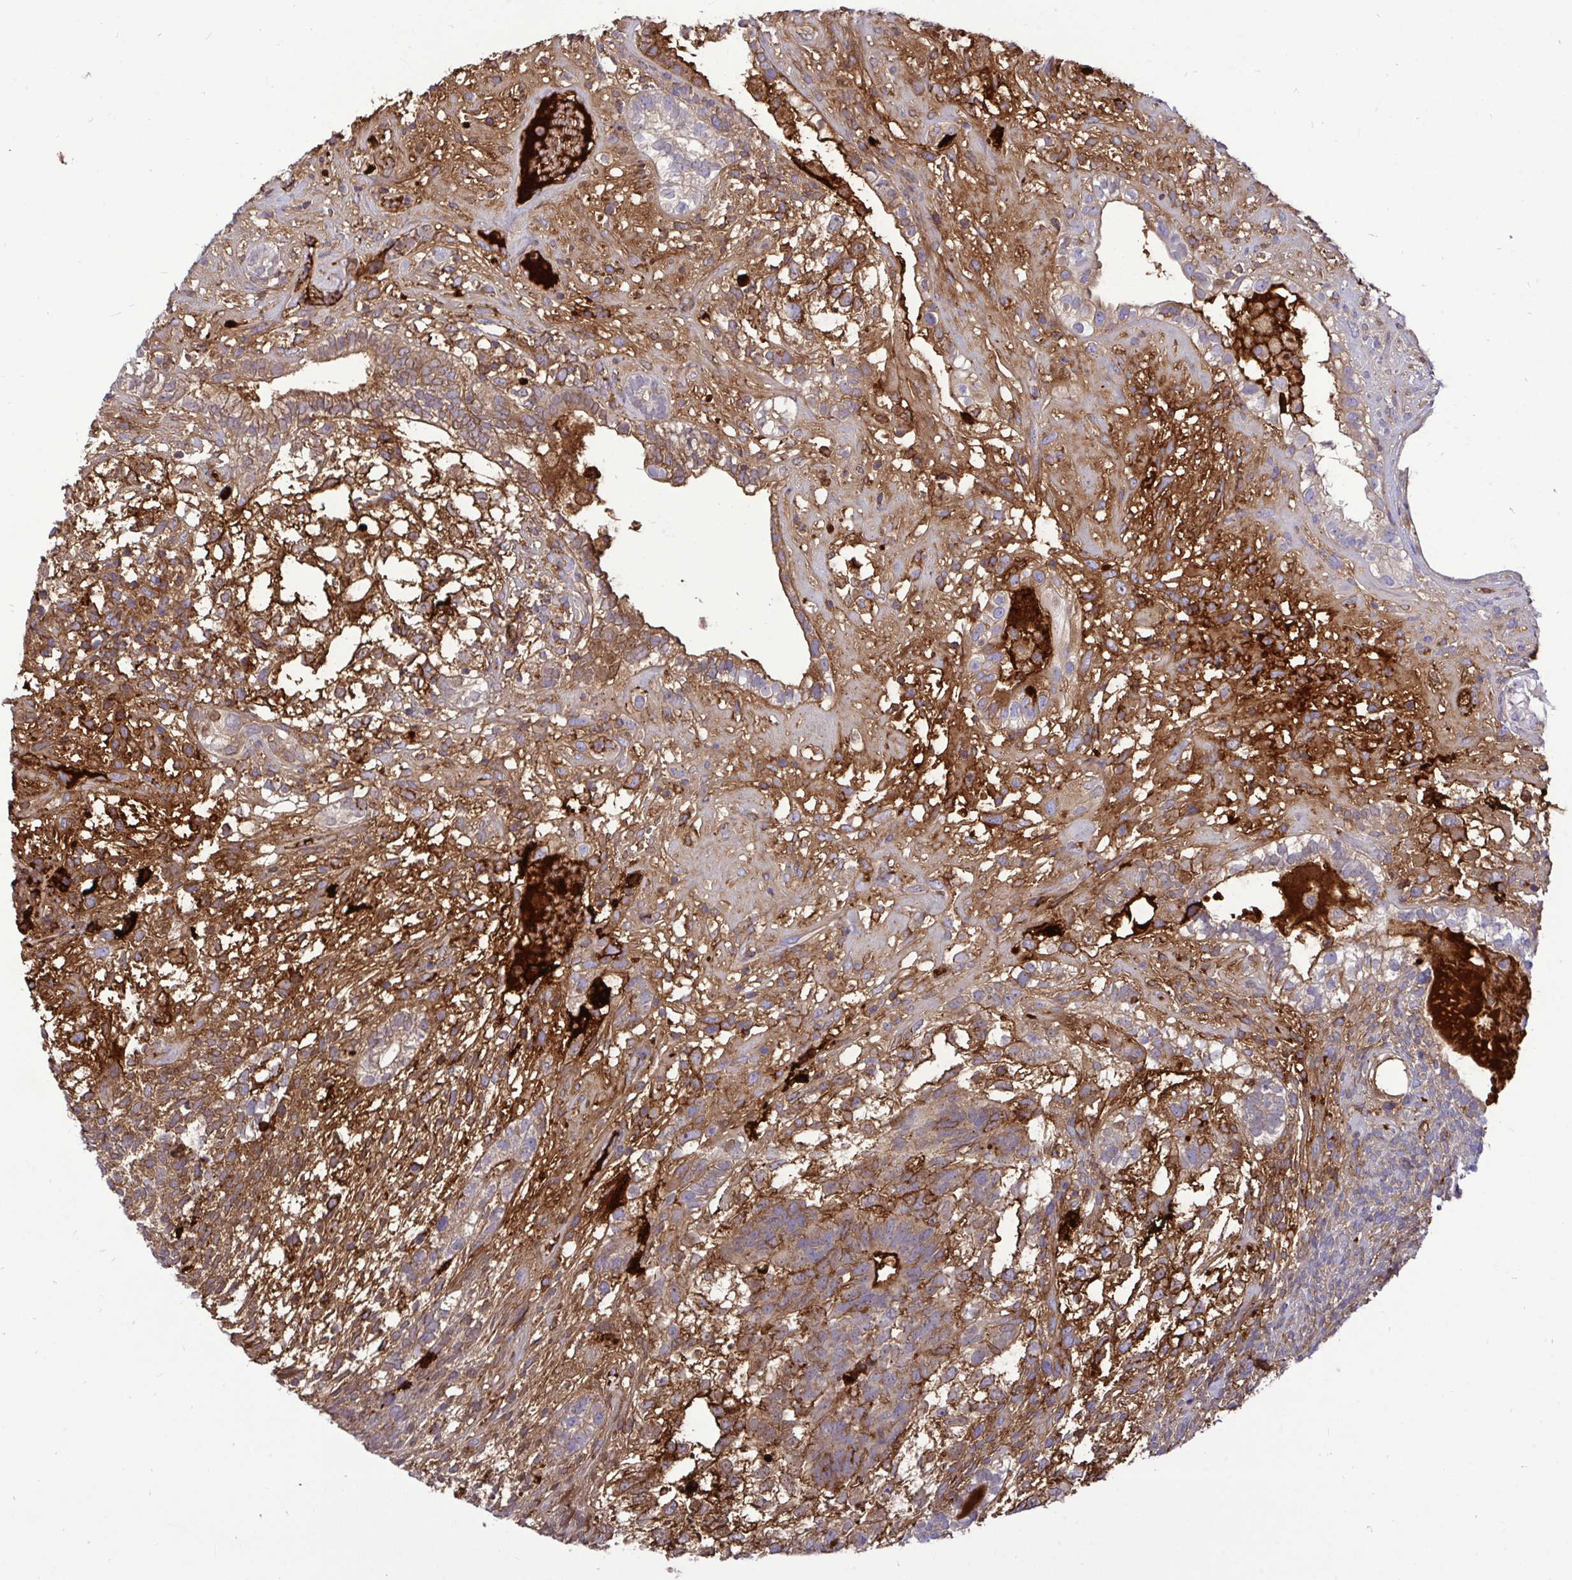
{"staining": {"intensity": "moderate", "quantity": ">75%", "location": "cytoplasmic/membranous"}, "tissue": "testis cancer", "cell_type": "Tumor cells", "image_type": "cancer", "snomed": [{"axis": "morphology", "description": "Seminoma, NOS"}, {"axis": "morphology", "description": "Carcinoma, Embryonal, NOS"}, {"axis": "topography", "description": "Testis"}], "caption": "Tumor cells show medium levels of moderate cytoplasmic/membranous positivity in approximately >75% of cells in testis cancer (seminoma).", "gene": "F2", "patient": {"sex": "male", "age": 41}}